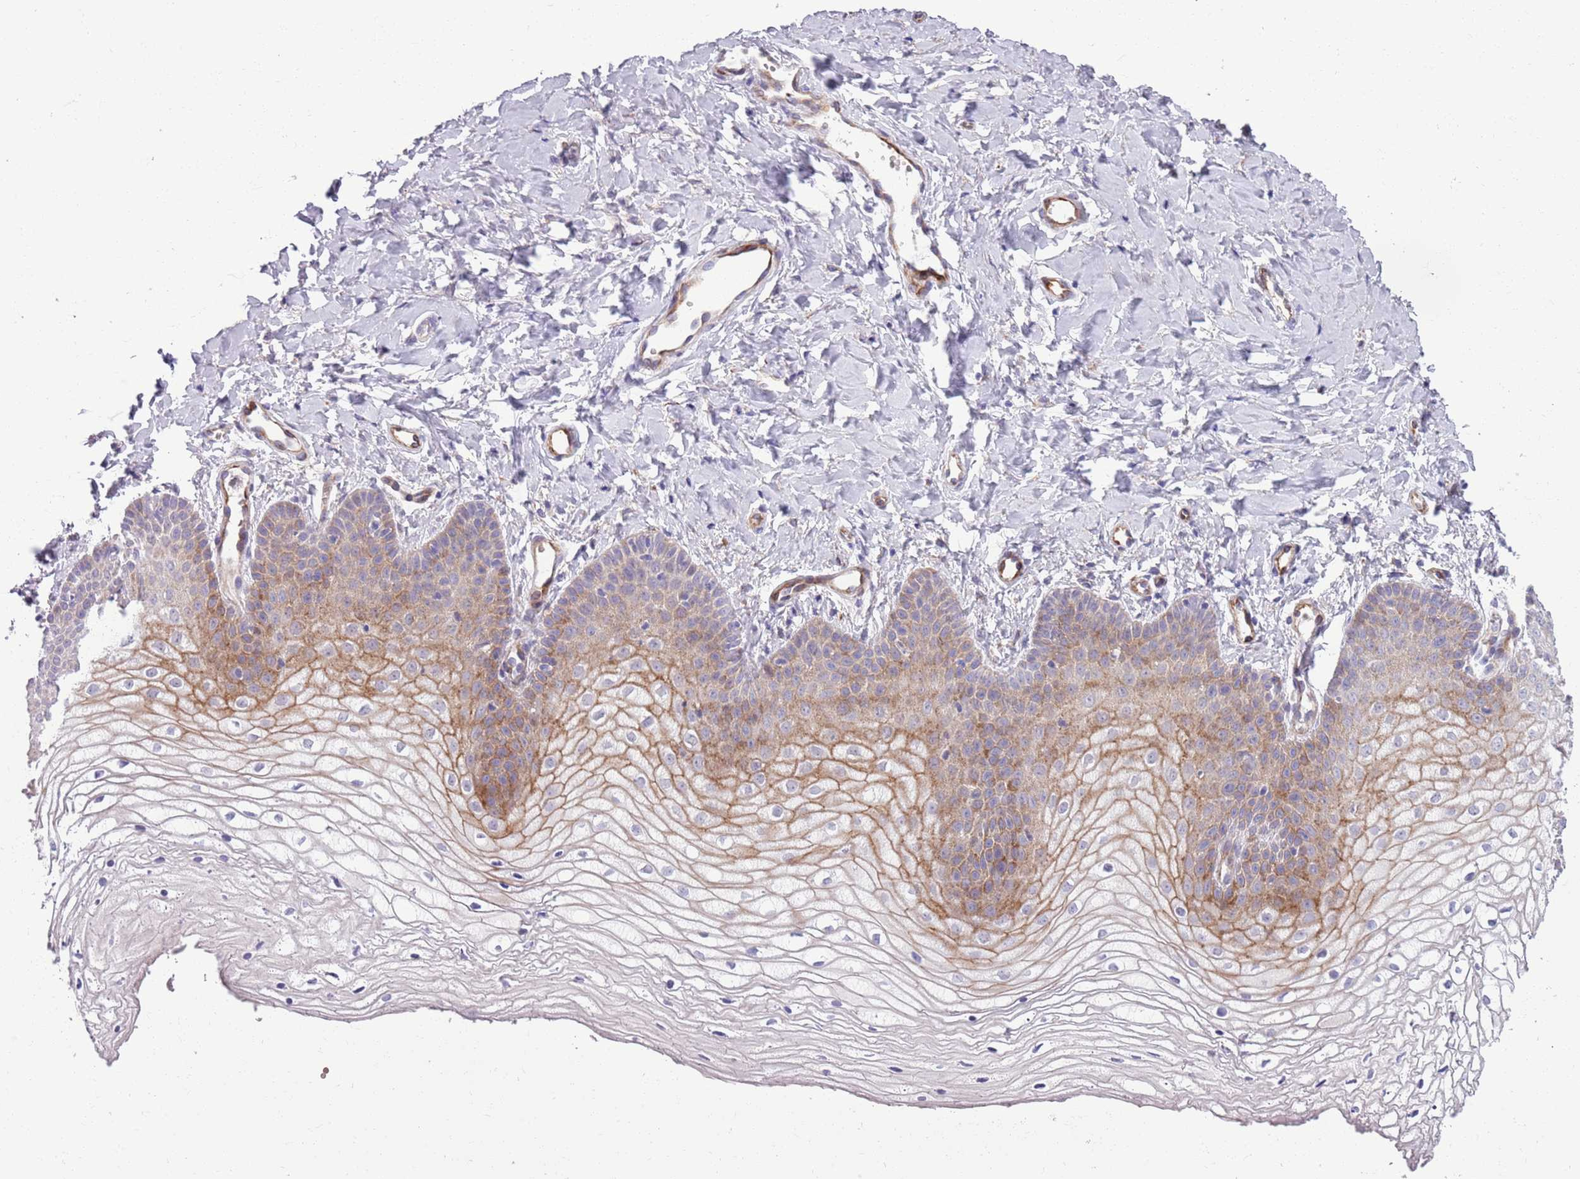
{"staining": {"intensity": "moderate", "quantity": "25%-75%", "location": "cytoplasmic/membranous"}, "tissue": "vagina", "cell_type": "Squamous epithelial cells", "image_type": "normal", "snomed": [{"axis": "morphology", "description": "Normal tissue, NOS"}, {"axis": "topography", "description": "Vagina"}], "caption": "High-magnification brightfield microscopy of unremarkable vagina stained with DAB (3,3'-diaminobenzidine) (brown) and counterstained with hematoxylin (blue). squamous epithelial cells exhibit moderate cytoplasmic/membranous staining is appreciated in approximately25%-75% of cells.", "gene": "MRPL32", "patient": {"sex": "female", "age": 68}}